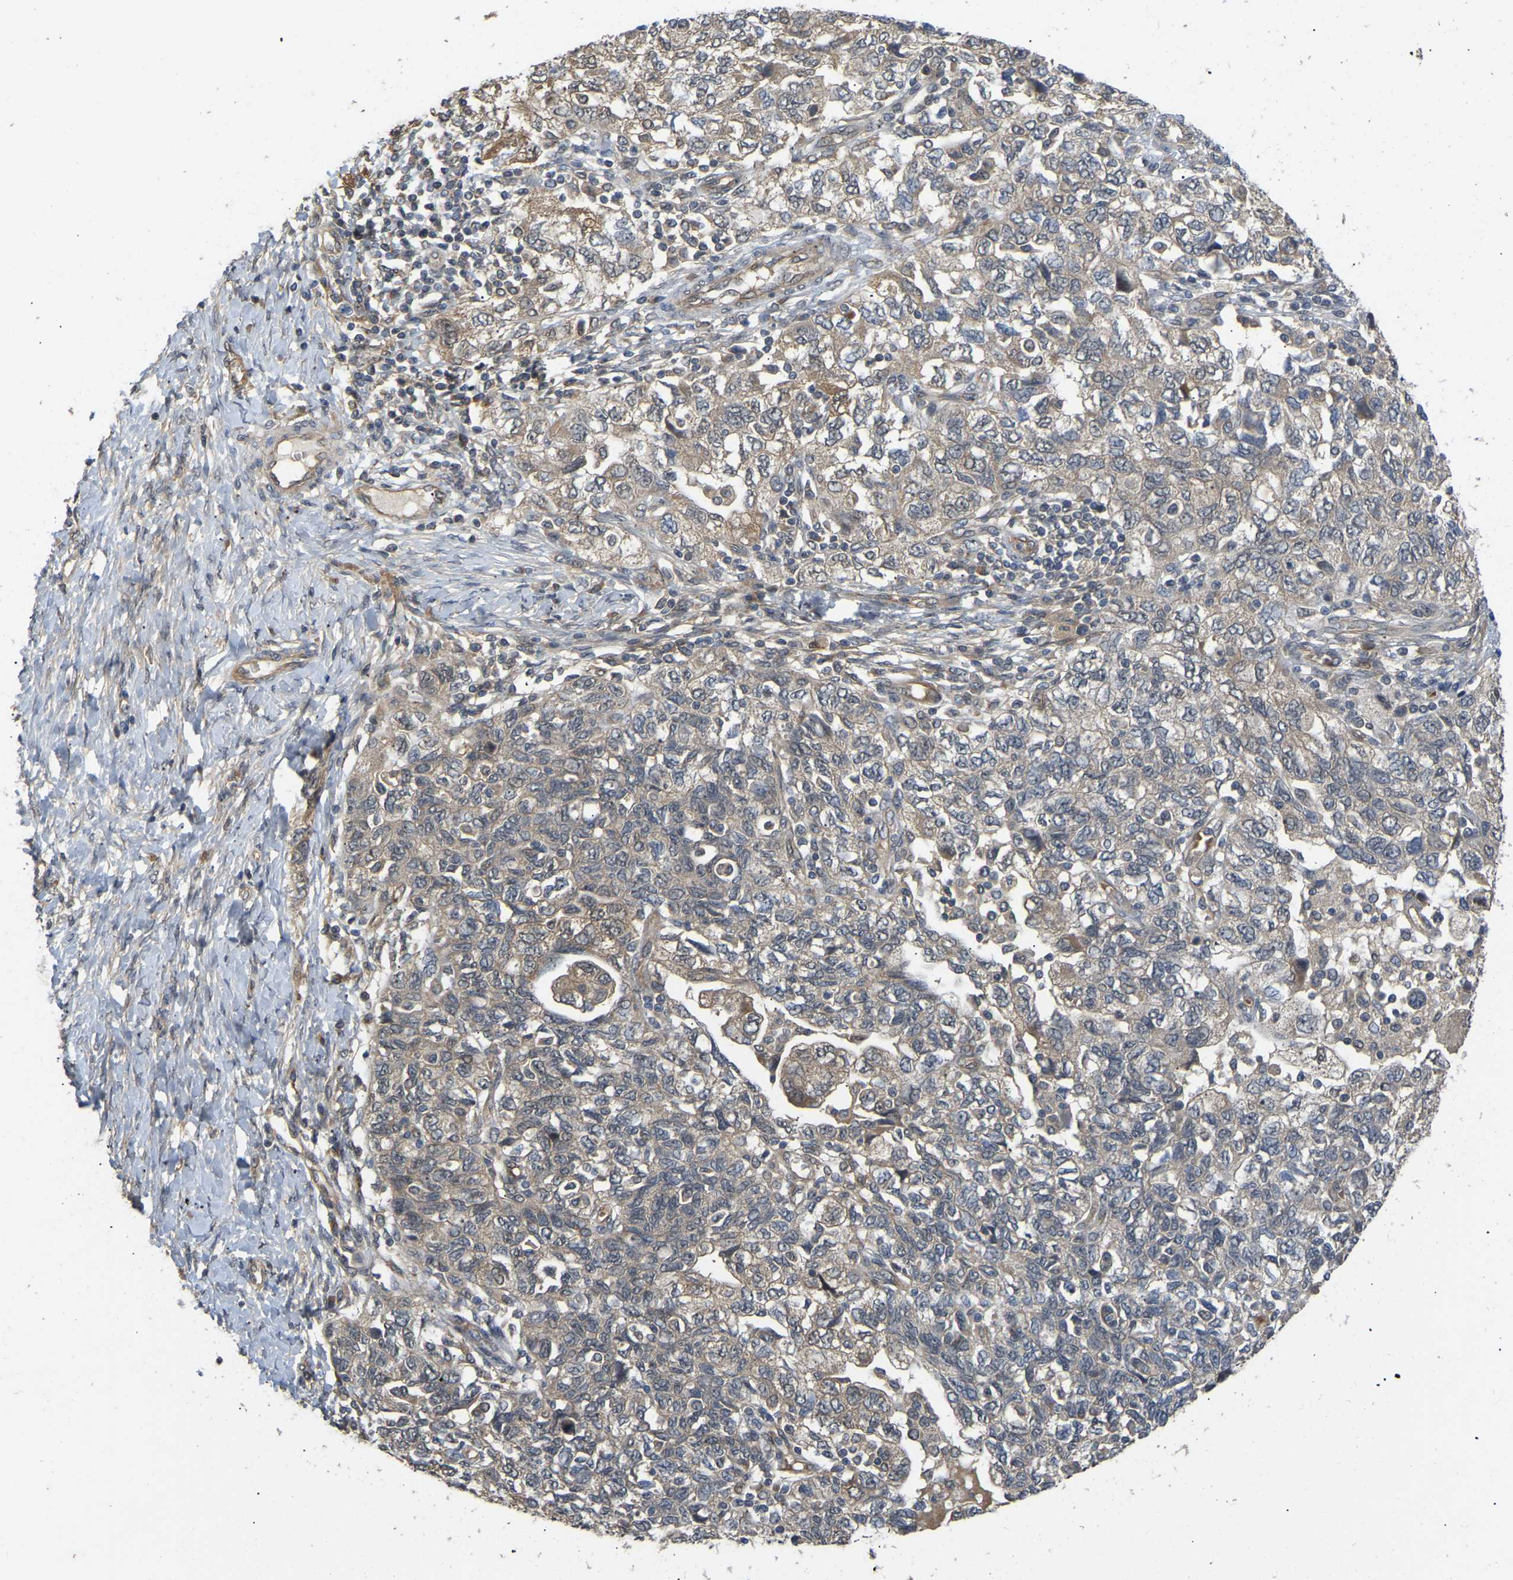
{"staining": {"intensity": "negative", "quantity": "none", "location": "none"}, "tissue": "ovarian cancer", "cell_type": "Tumor cells", "image_type": "cancer", "snomed": [{"axis": "morphology", "description": "Carcinoma, NOS"}, {"axis": "morphology", "description": "Cystadenocarcinoma, serous, NOS"}, {"axis": "topography", "description": "Ovary"}], "caption": "High magnification brightfield microscopy of ovarian cancer (serous cystadenocarcinoma) stained with DAB (3,3'-diaminobenzidine) (brown) and counterstained with hematoxylin (blue): tumor cells show no significant positivity.", "gene": "LIMK2", "patient": {"sex": "female", "age": 69}}